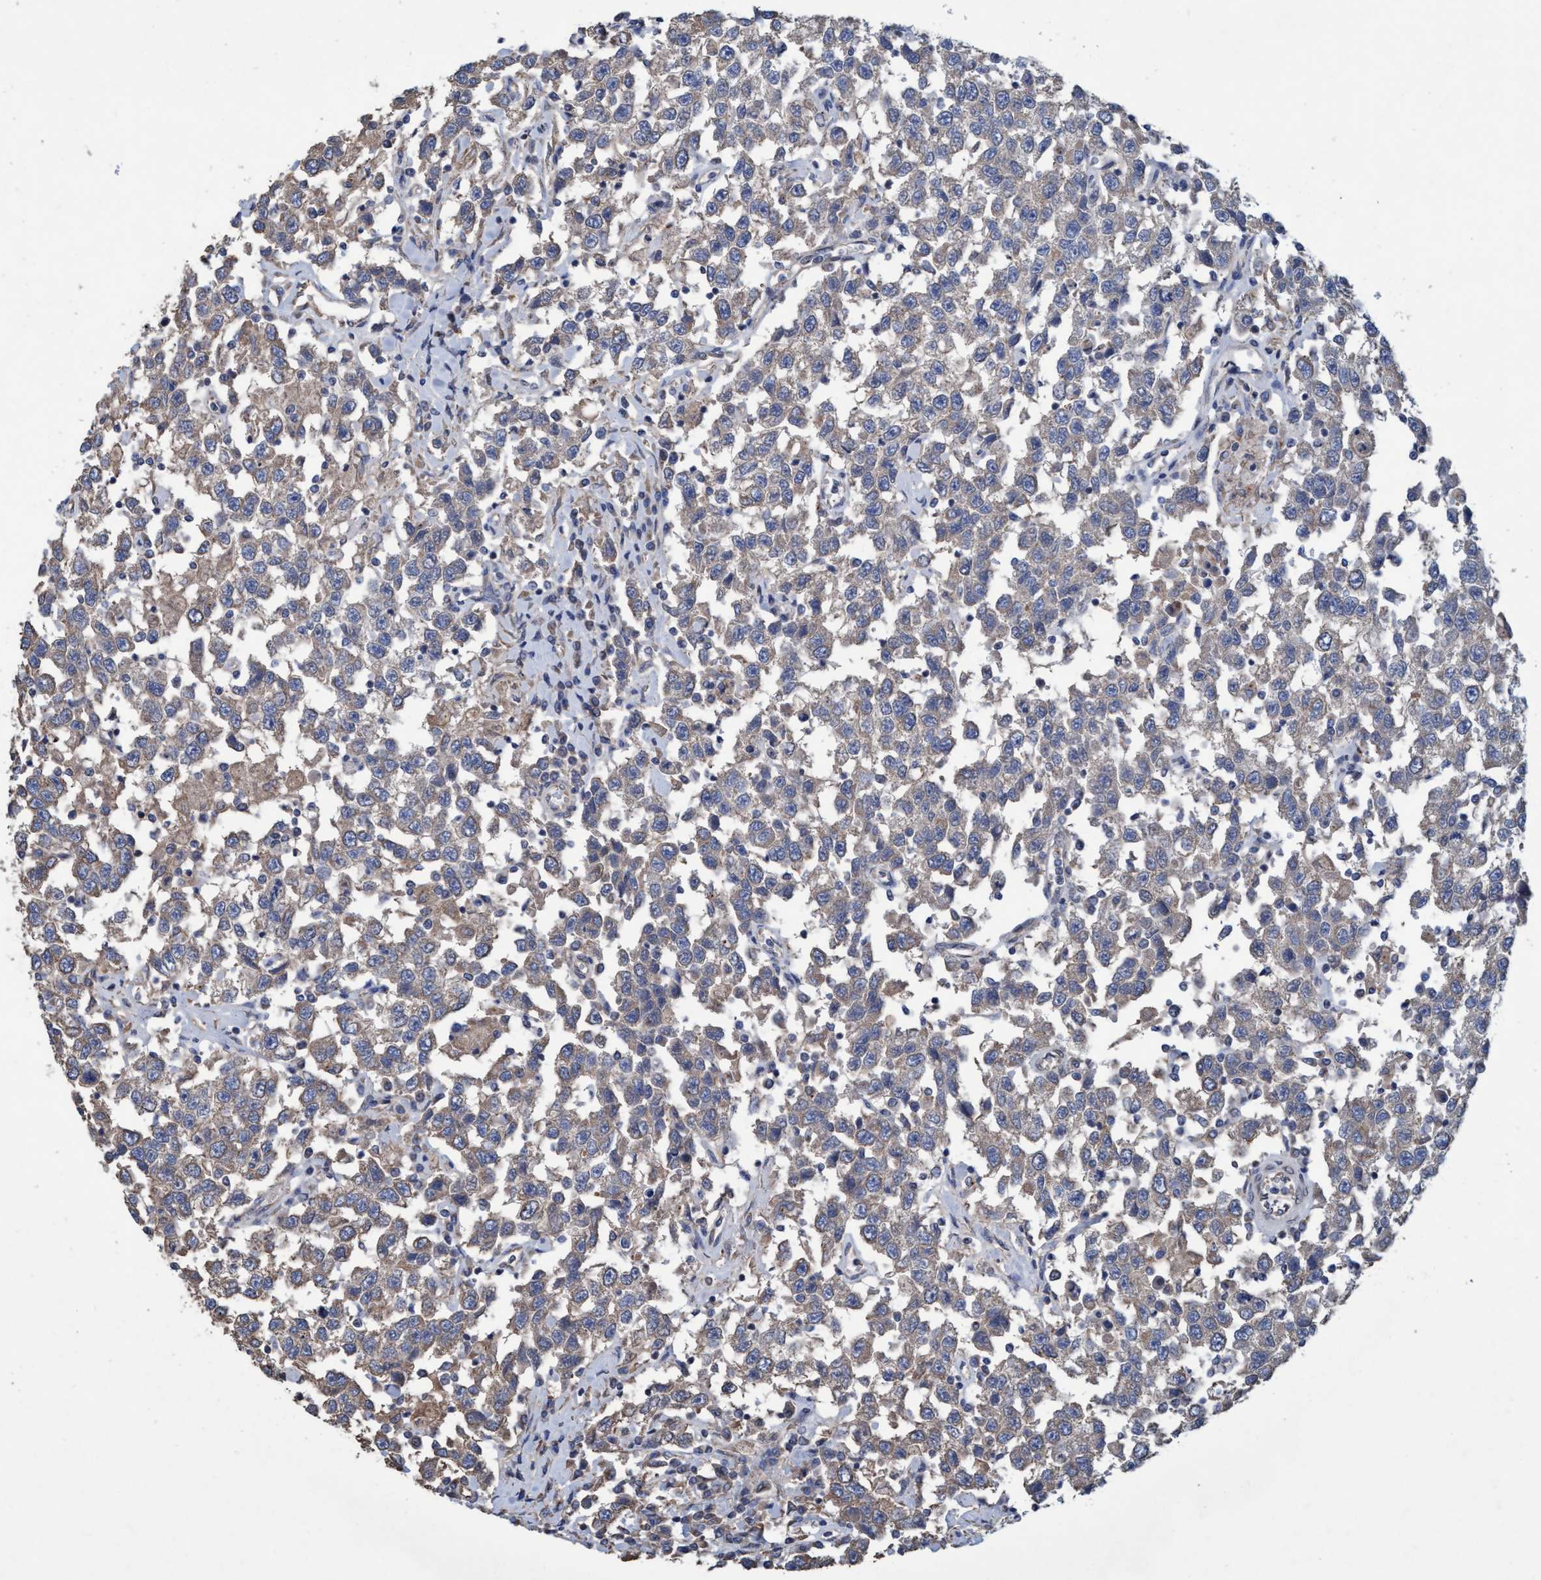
{"staining": {"intensity": "weak", "quantity": "<25%", "location": "cytoplasmic/membranous"}, "tissue": "testis cancer", "cell_type": "Tumor cells", "image_type": "cancer", "snomed": [{"axis": "morphology", "description": "Seminoma, NOS"}, {"axis": "topography", "description": "Testis"}], "caption": "Immunohistochemistry of human testis cancer shows no staining in tumor cells. (Brightfield microscopy of DAB IHC at high magnification).", "gene": "BICD2", "patient": {"sex": "male", "age": 41}}